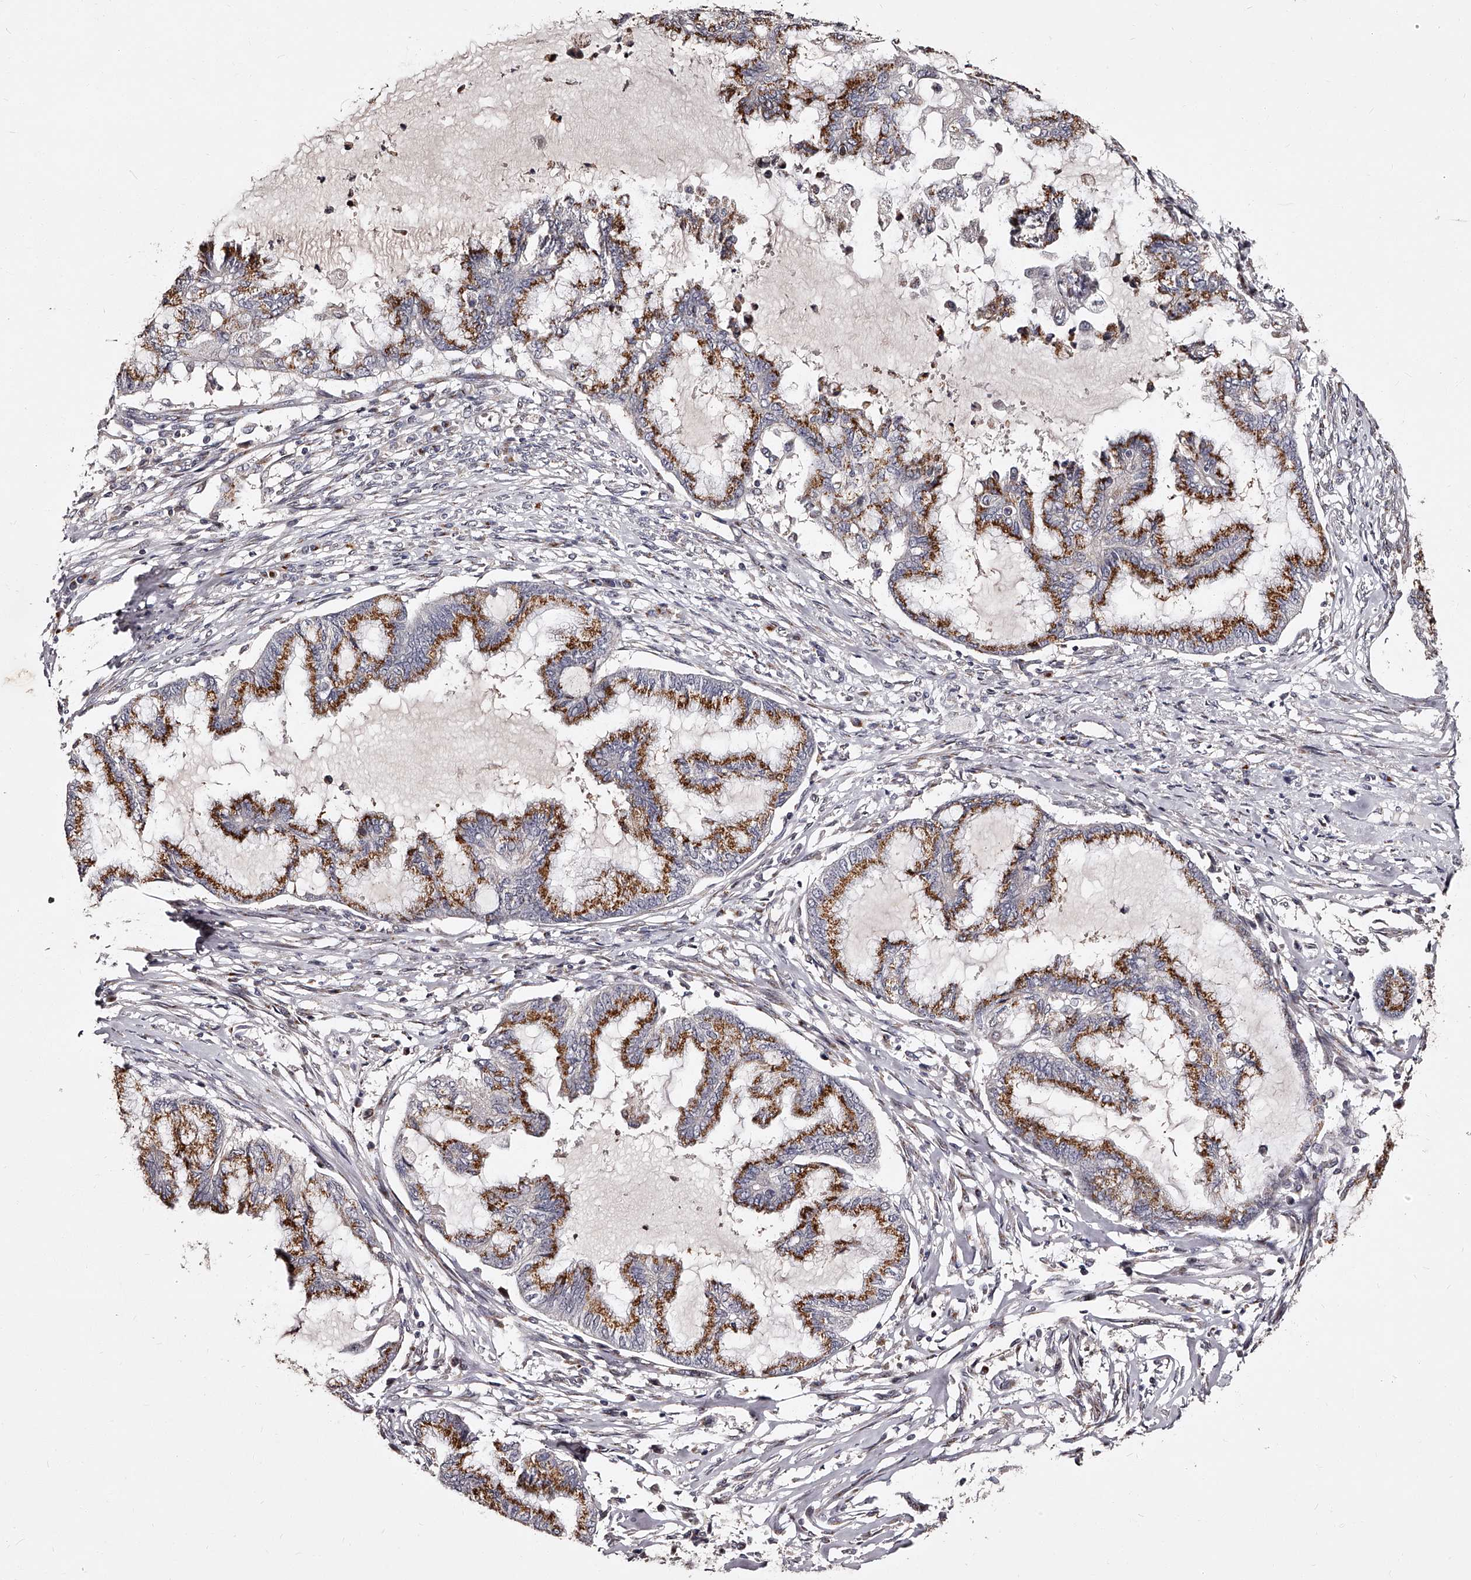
{"staining": {"intensity": "strong", "quantity": ">75%", "location": "cytoplasmic/membranous"}, "tissue": "endometrial cancer", "cell_type": "Tumor cells", "image_type": "cancer", "snomed": [{"axis": "morphology", "description": "Adenocarcinoma, NOS"}, {"axis": "topography", "description": "Endometrium"}], "caption": "Protein expression analysis of human adenocarcinoma (endometrial) reveals strong cytoplasmic/membranous staining in about >75% of tumor cells.", "gene": "RSC1A1", "patient": {"sex": "female", "age": 86}}